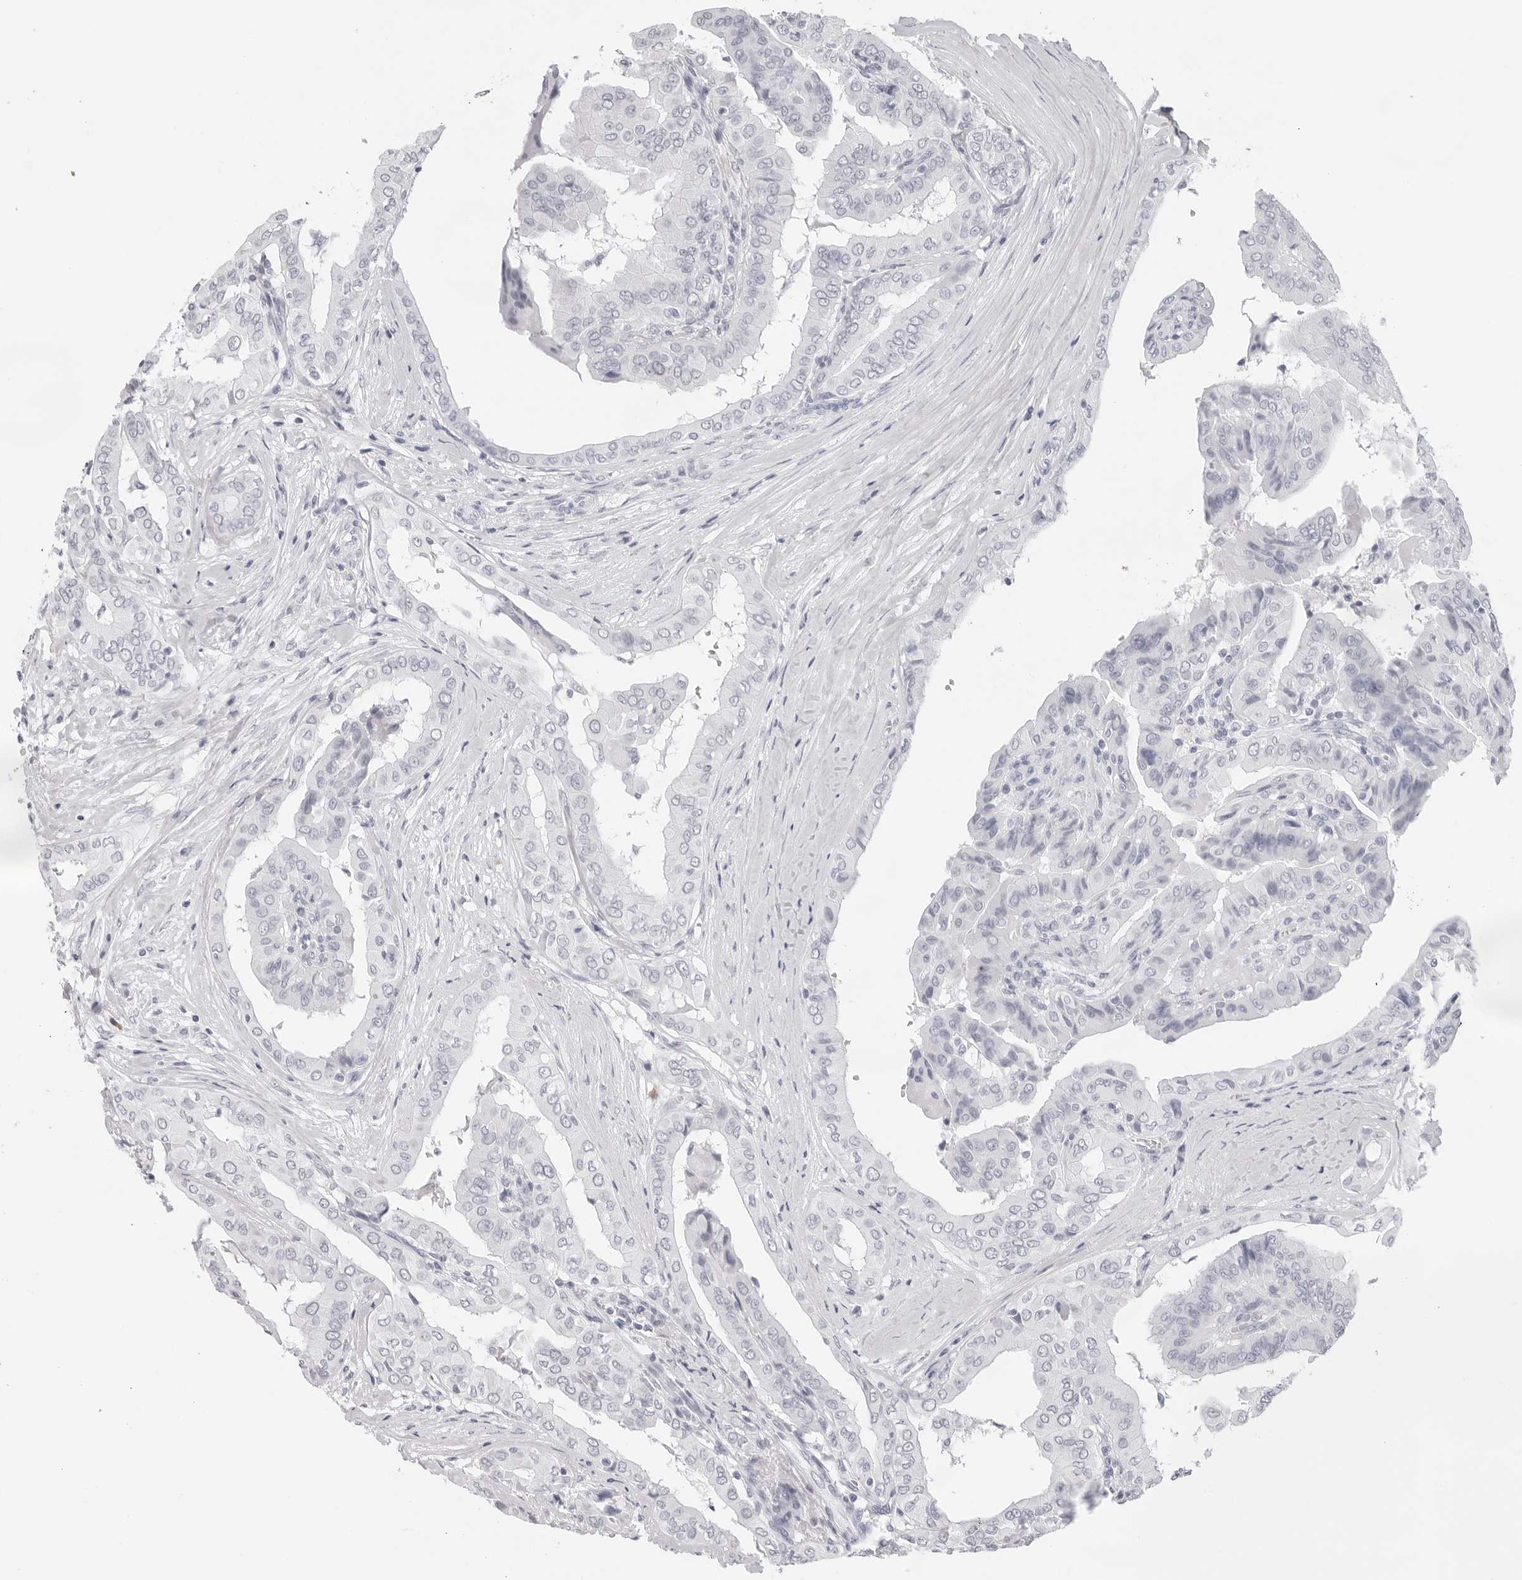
{"staining": {"intensity": "negative", "quantity": "none", "location": "none"}, "tissue": "thyroid cancer", "cell_type": "Tumor cells", "image_type": "cancer", "snomed": [{"axis": "morphology", "description": "Papillary adenocarcinoma, NOS"}, {"axis": "topography", "description": "Thyroid gland"}], "caption": "This is an IHC histopathology image of thyroid cancer. There is no positivity in tumor cells.", "gene": "CST5", "patient": {"sex": "male", "age": 33}}